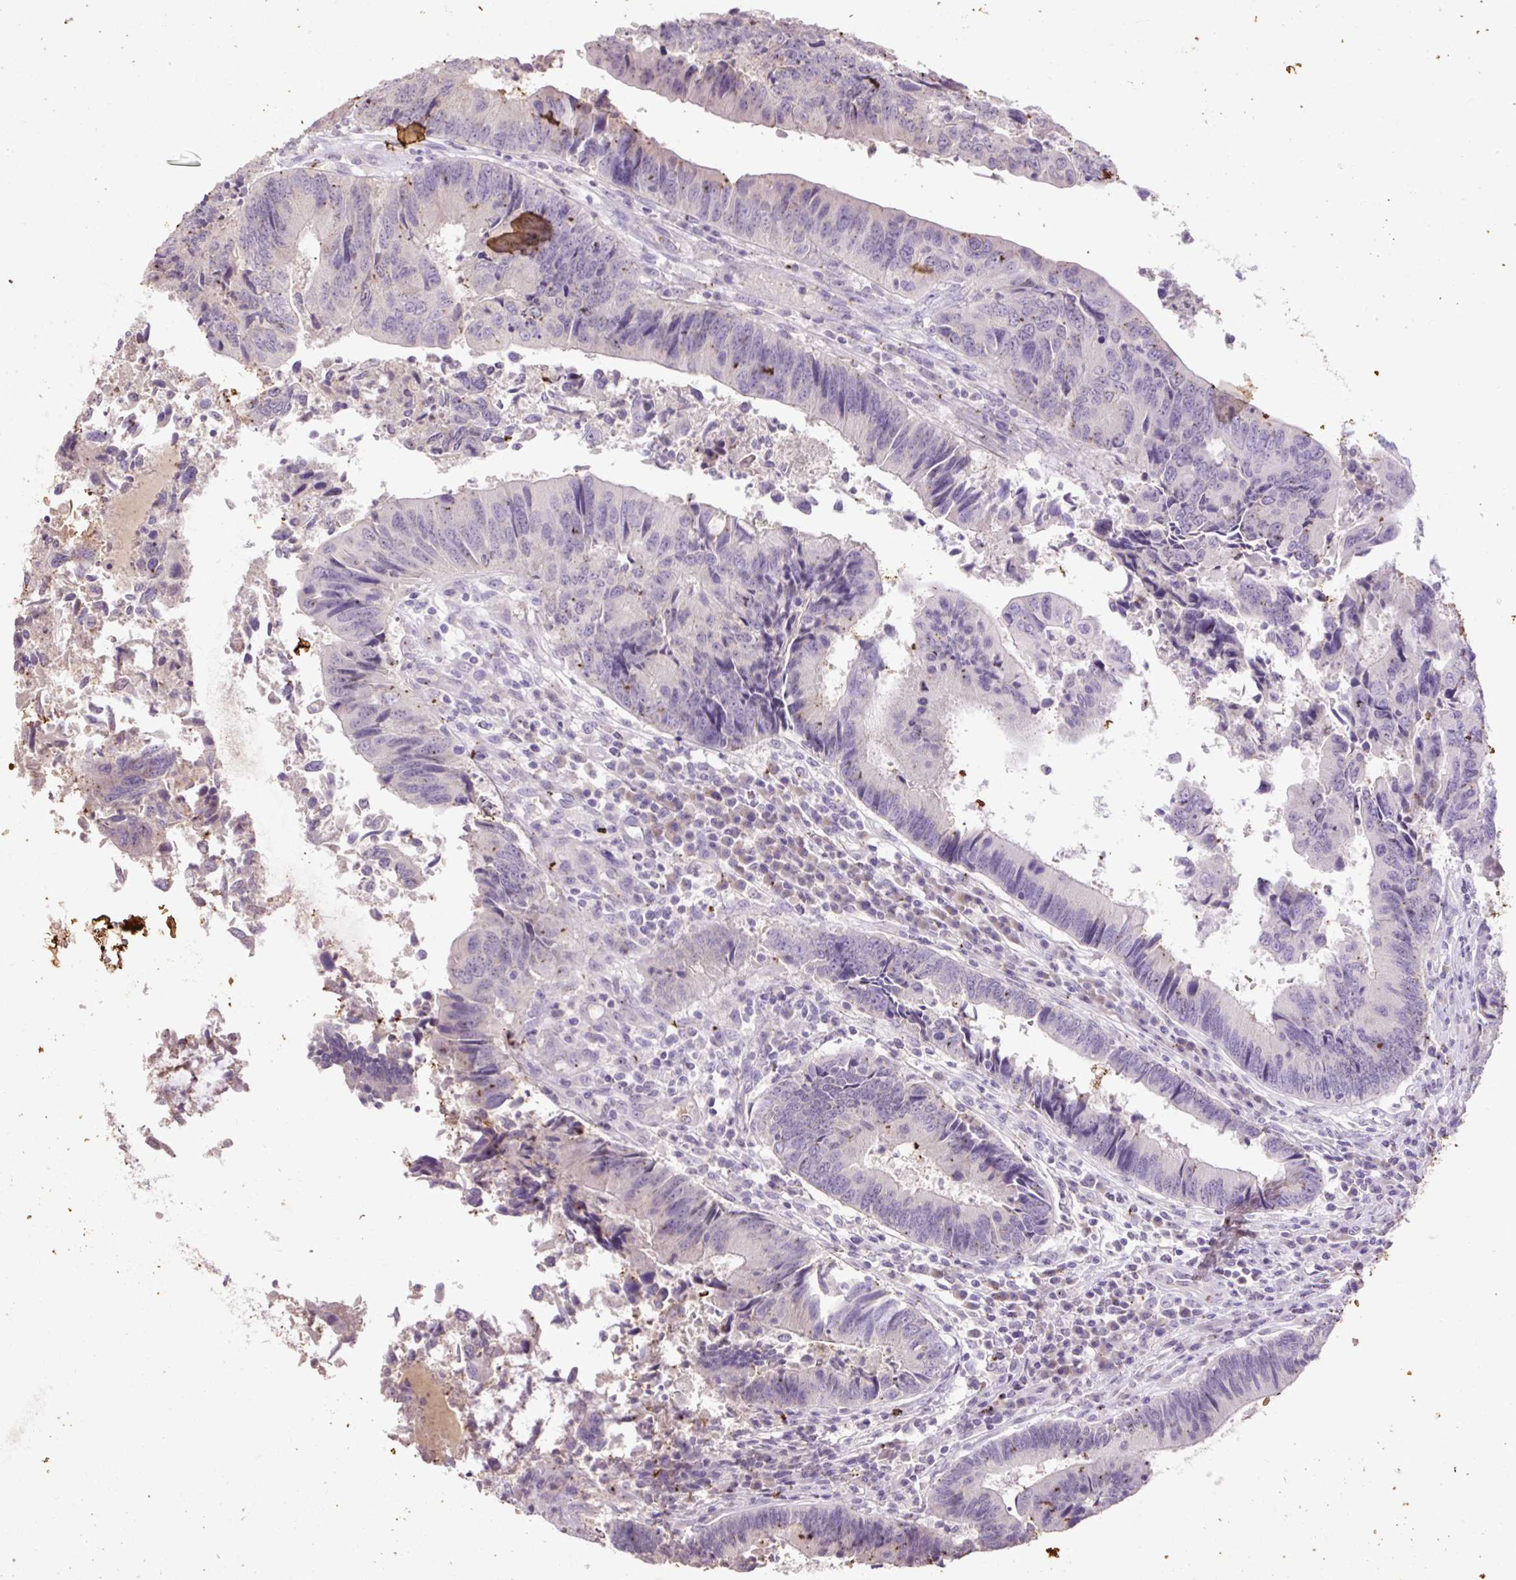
{"staining": {"intensity": "negative", "quantity": "none", "location": "none"}, "tissue": "colorectal cancer", "cell_type": "Tumor cells", "image_type": "cancer", "snomed": [{"axis": "morphology", "description": "Adenocarcinoma, NOS"}, {"axis": "topography", "description": "Colon"}], "caption": "DAB immunohistochemical staining of colorectal cancer (adenocarcinoma) displays no significant staining in tumor cells. (Brightfield microscopy of DAB (3,3'-diaminobenzidine) immunohistochemistry (IHC) at high magnification).", "gene": "LRTM2", "patient": {"sex": "female", "age": 67}}